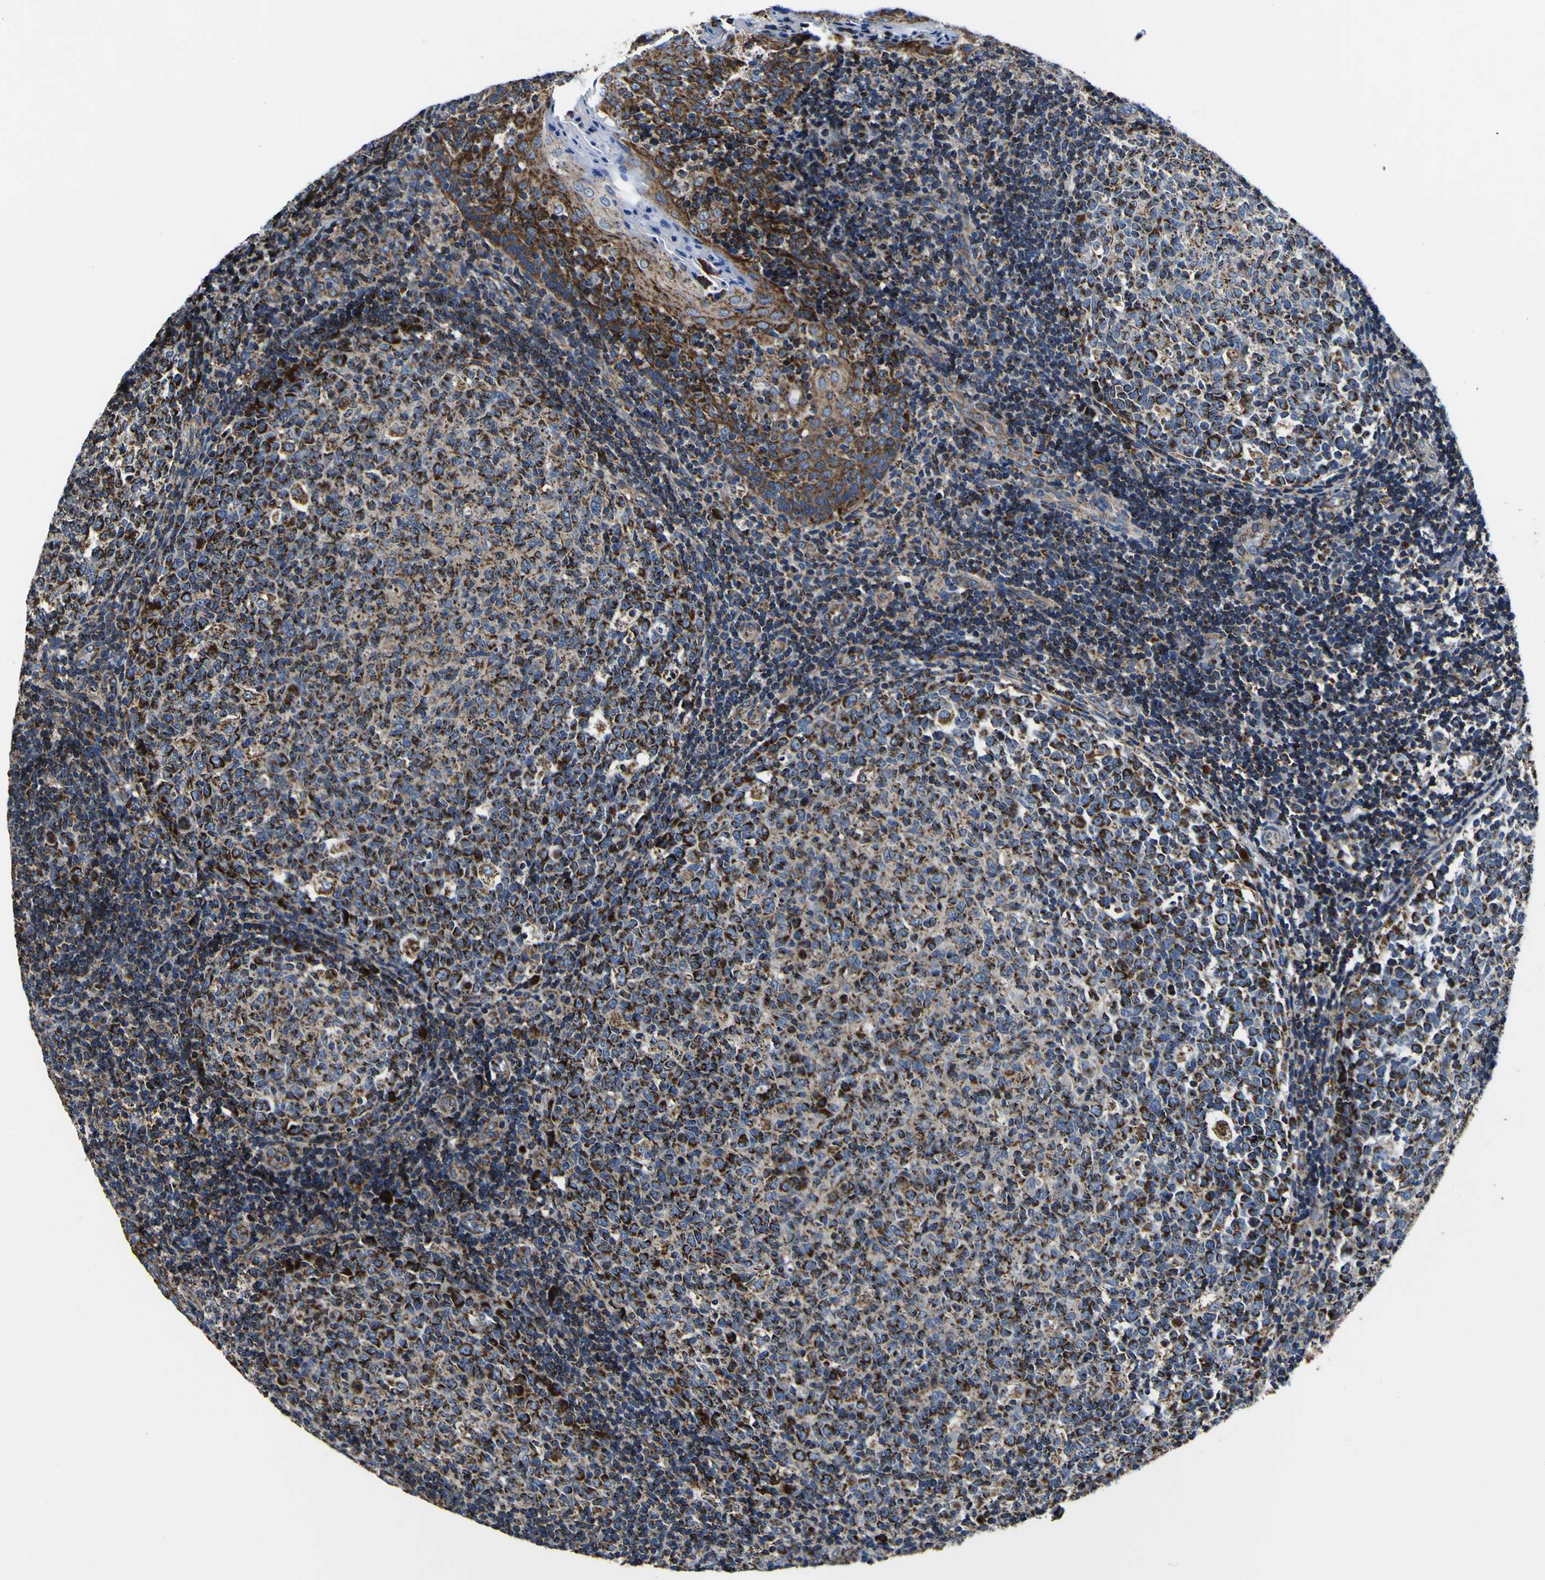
{"staining": {"intensity": "strong", "quantity": "25%-75%", "location": "cytoplasmic/membranous"}, "tissue": "tonsil", "cell_type": "Germinal center cells", "image_type": "normal", "snomed": [{"axis": "morphology", "description": "Normal tissue, NOS"}, {"axis": "topography", "description": "Tonsil"}], "caption": "This is a histology image of IHC staining of normal tonsil, which shows strong positivity in the cytoplasmic/membranous of germinal center cells.", "gene": "PTRH2", "patient": {"sex": "female", "age": 19}}